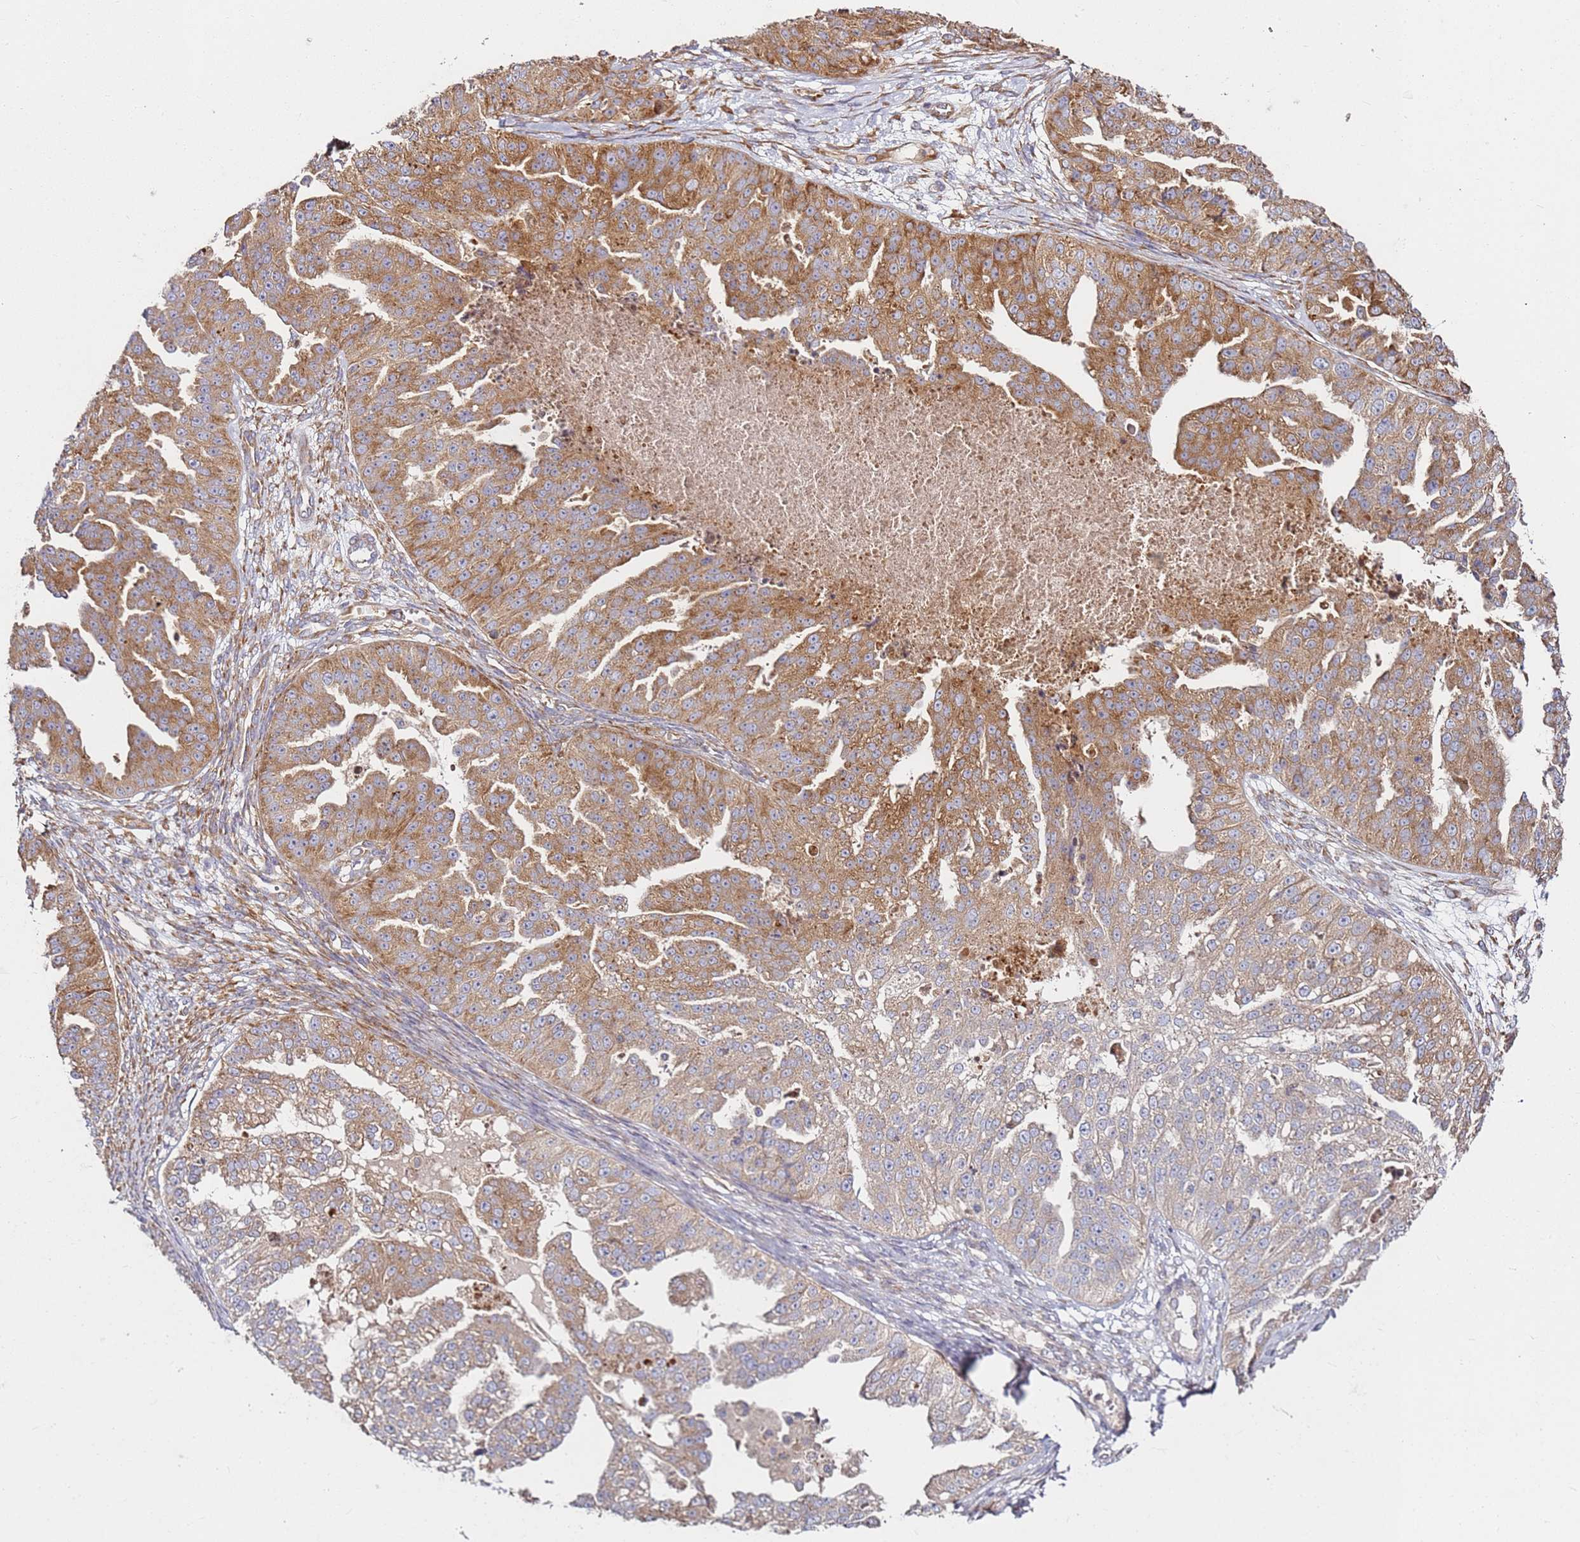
{"staining": {"intensity": "moderate", "quantity": ">75%", "location": "cytoplasmic/membranous"}, "tissue": "ovarian cancer", "cell_type": "Tumor cells", "image_type": "cancer", "snomed": [{"axis": "morphology", "description": "Cystadenocarcinoma, serous, NOS"}, {"axis": "topography", "description": "Ovary"}], "caption": "This micrograph displays IHC staining of human ovarian cancer, with medium moderate cytoplasmic/membranous expression in about >75% of tumor cells.", "gene": "RPS3A", "patient": {"sex": "female", "age": 58}}